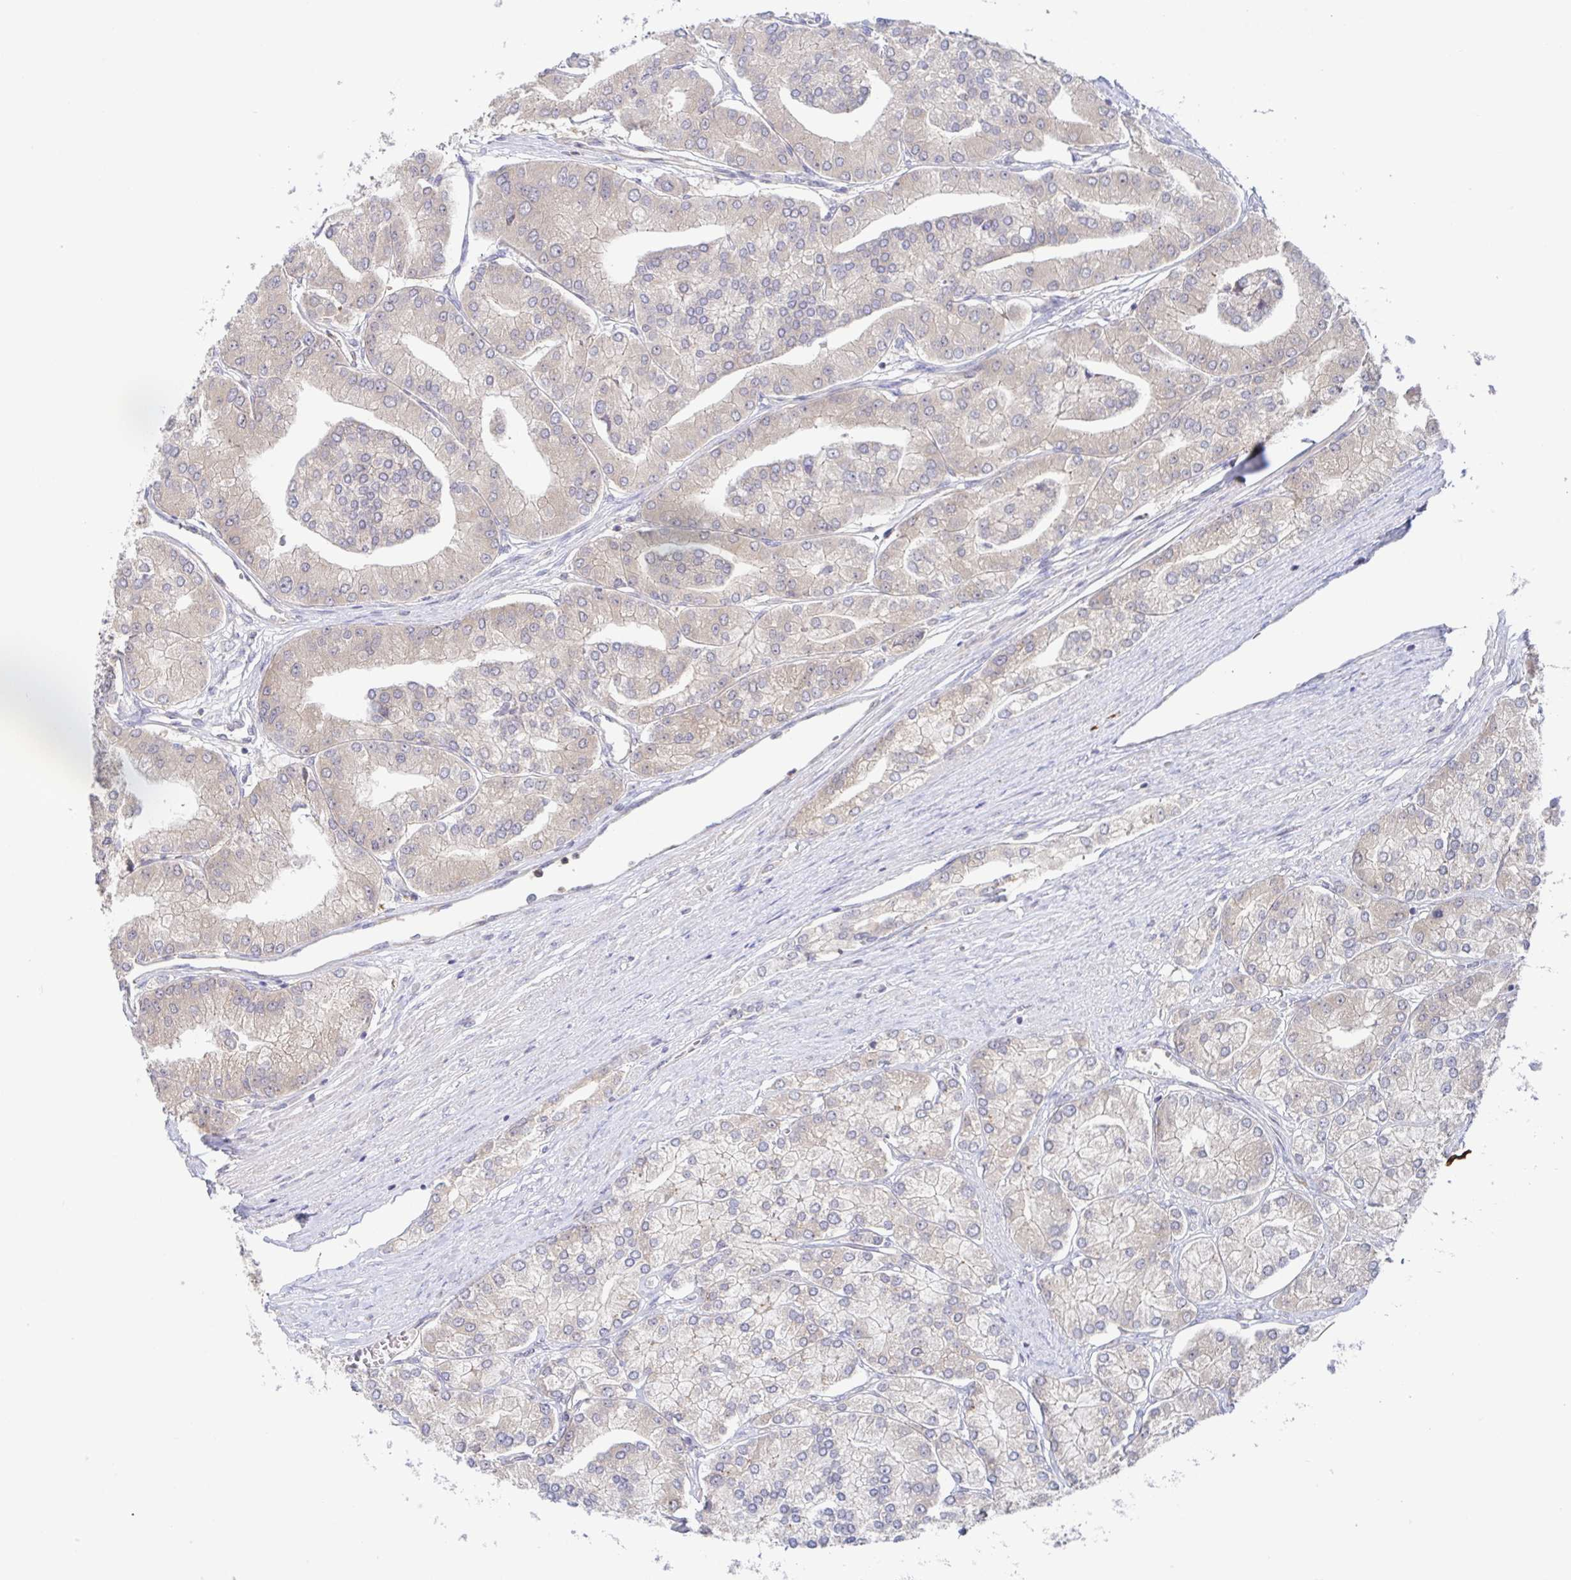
{"staining": {"intensity": "weak", "quantity": "25%-75%", "location": "cytoplasmic/membranous"}, "tissue": "prostate cancer", "cell_type": "Tumor cells", "image_type": "cancer", "snomed": [{"axis": "morphology", "description": "Adenocarcinoma, High grade"}, {"axis": "topography", "description": "Prostate"}], "caption": "Immunohistochemical staining of human prostate cancer (high-grade adenocarcinoma) shows low levels of weak cytoplasmic/membranous protein staining in about 25%-75% of tumor cells.", "gene": "AACS", "patient": {"sex": "male", "age": 61}}